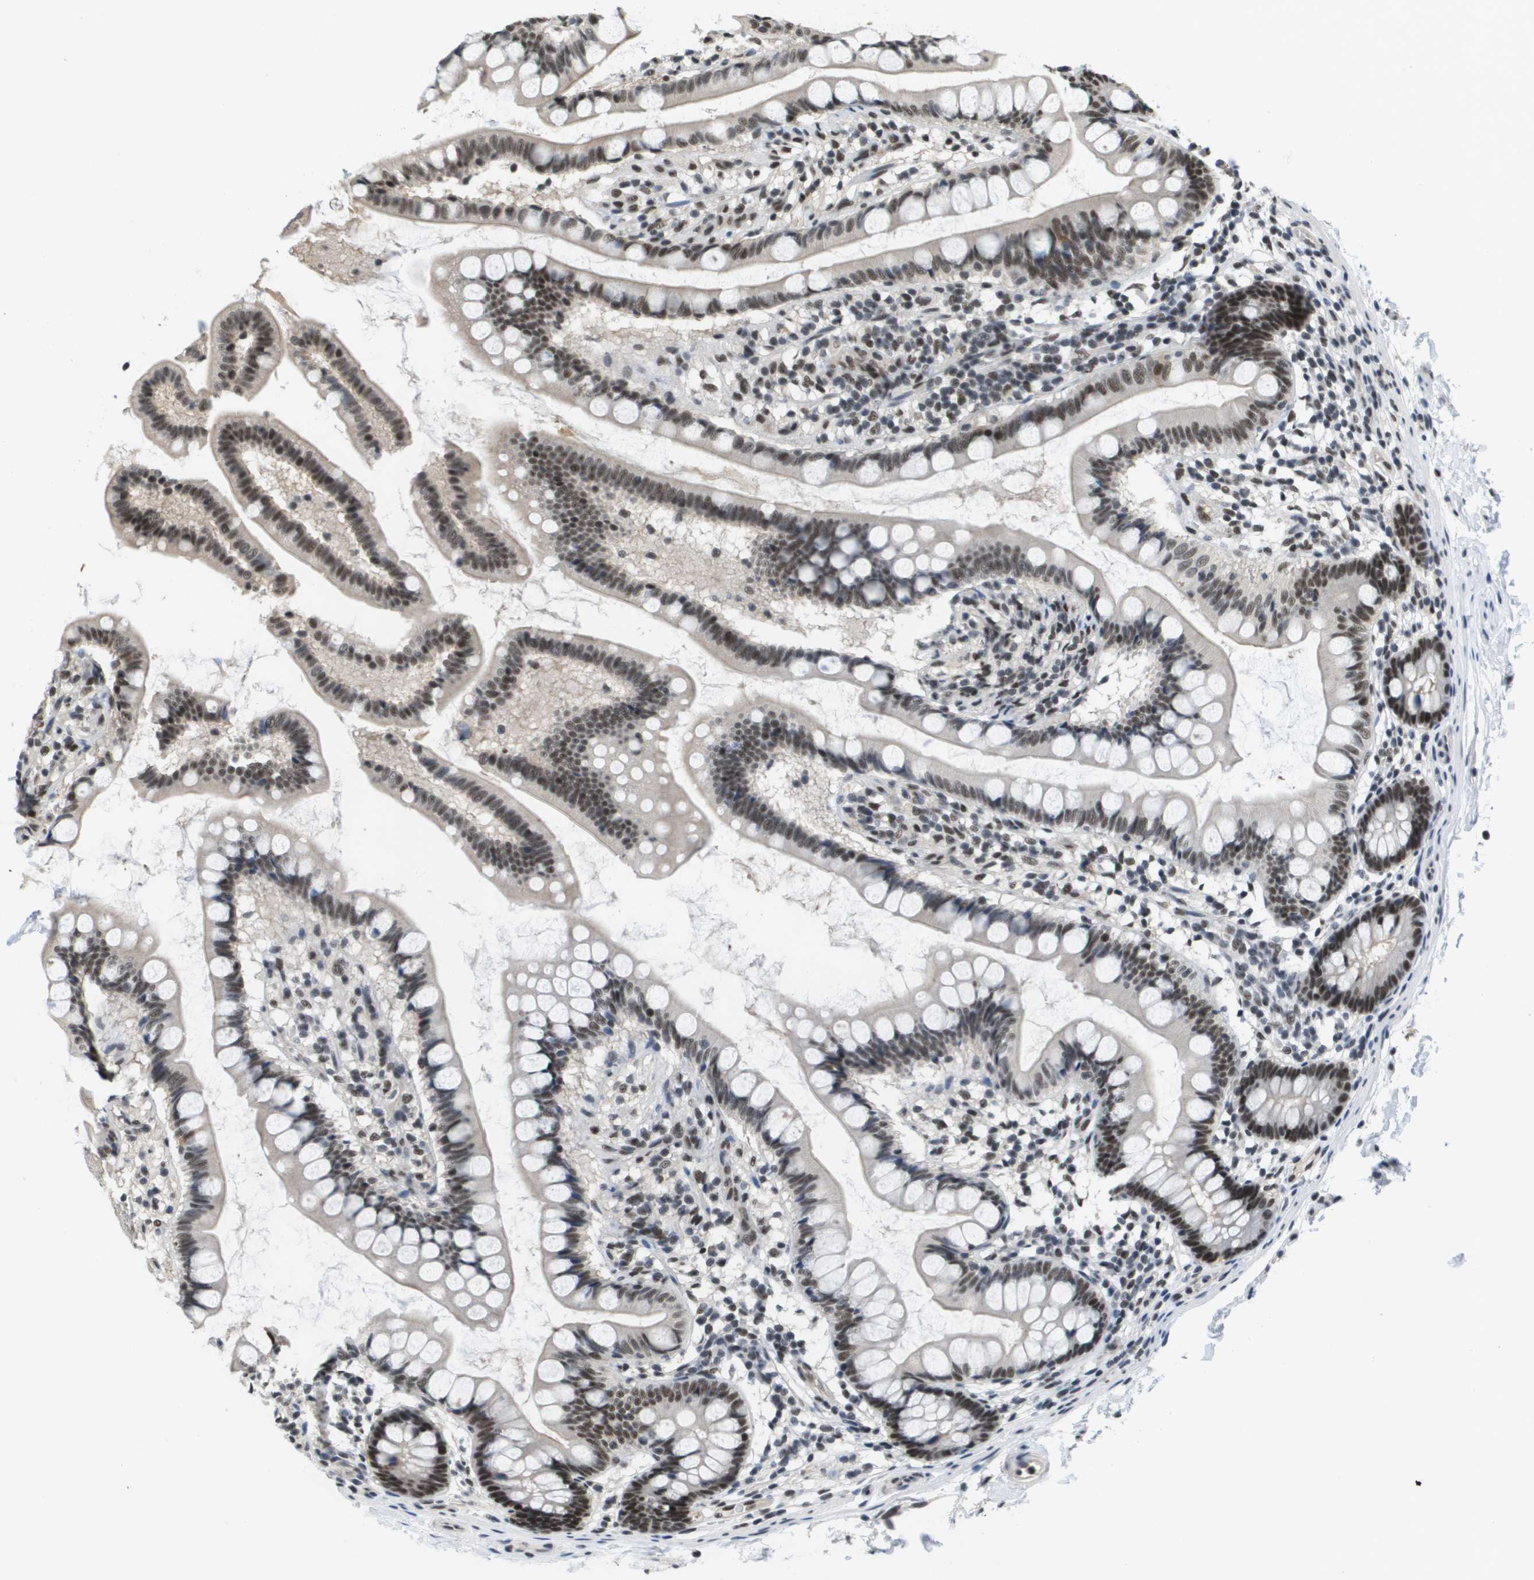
{"staining": {"intensity": "moderate", "quantity": ">75%", "location": "nuclear"}, "tissue": "small intestine", "cell_type": "Glandular cells", "image_type": "normal", "snomed": [{"axis": "morphology", "description": "Normal tissue, NOS"}, {"axis": "topography", "description": "Small intestine"}], "caption": "Immunohistochemistry (DAB (3,3'-diaminobenzidine)) staining of unremarkable human small intestine shows moderate nuclear protein expression in approximately >75% of glandular cells.", "gene": "ISY1", "patient": {"sex": "female", "age": 84}}